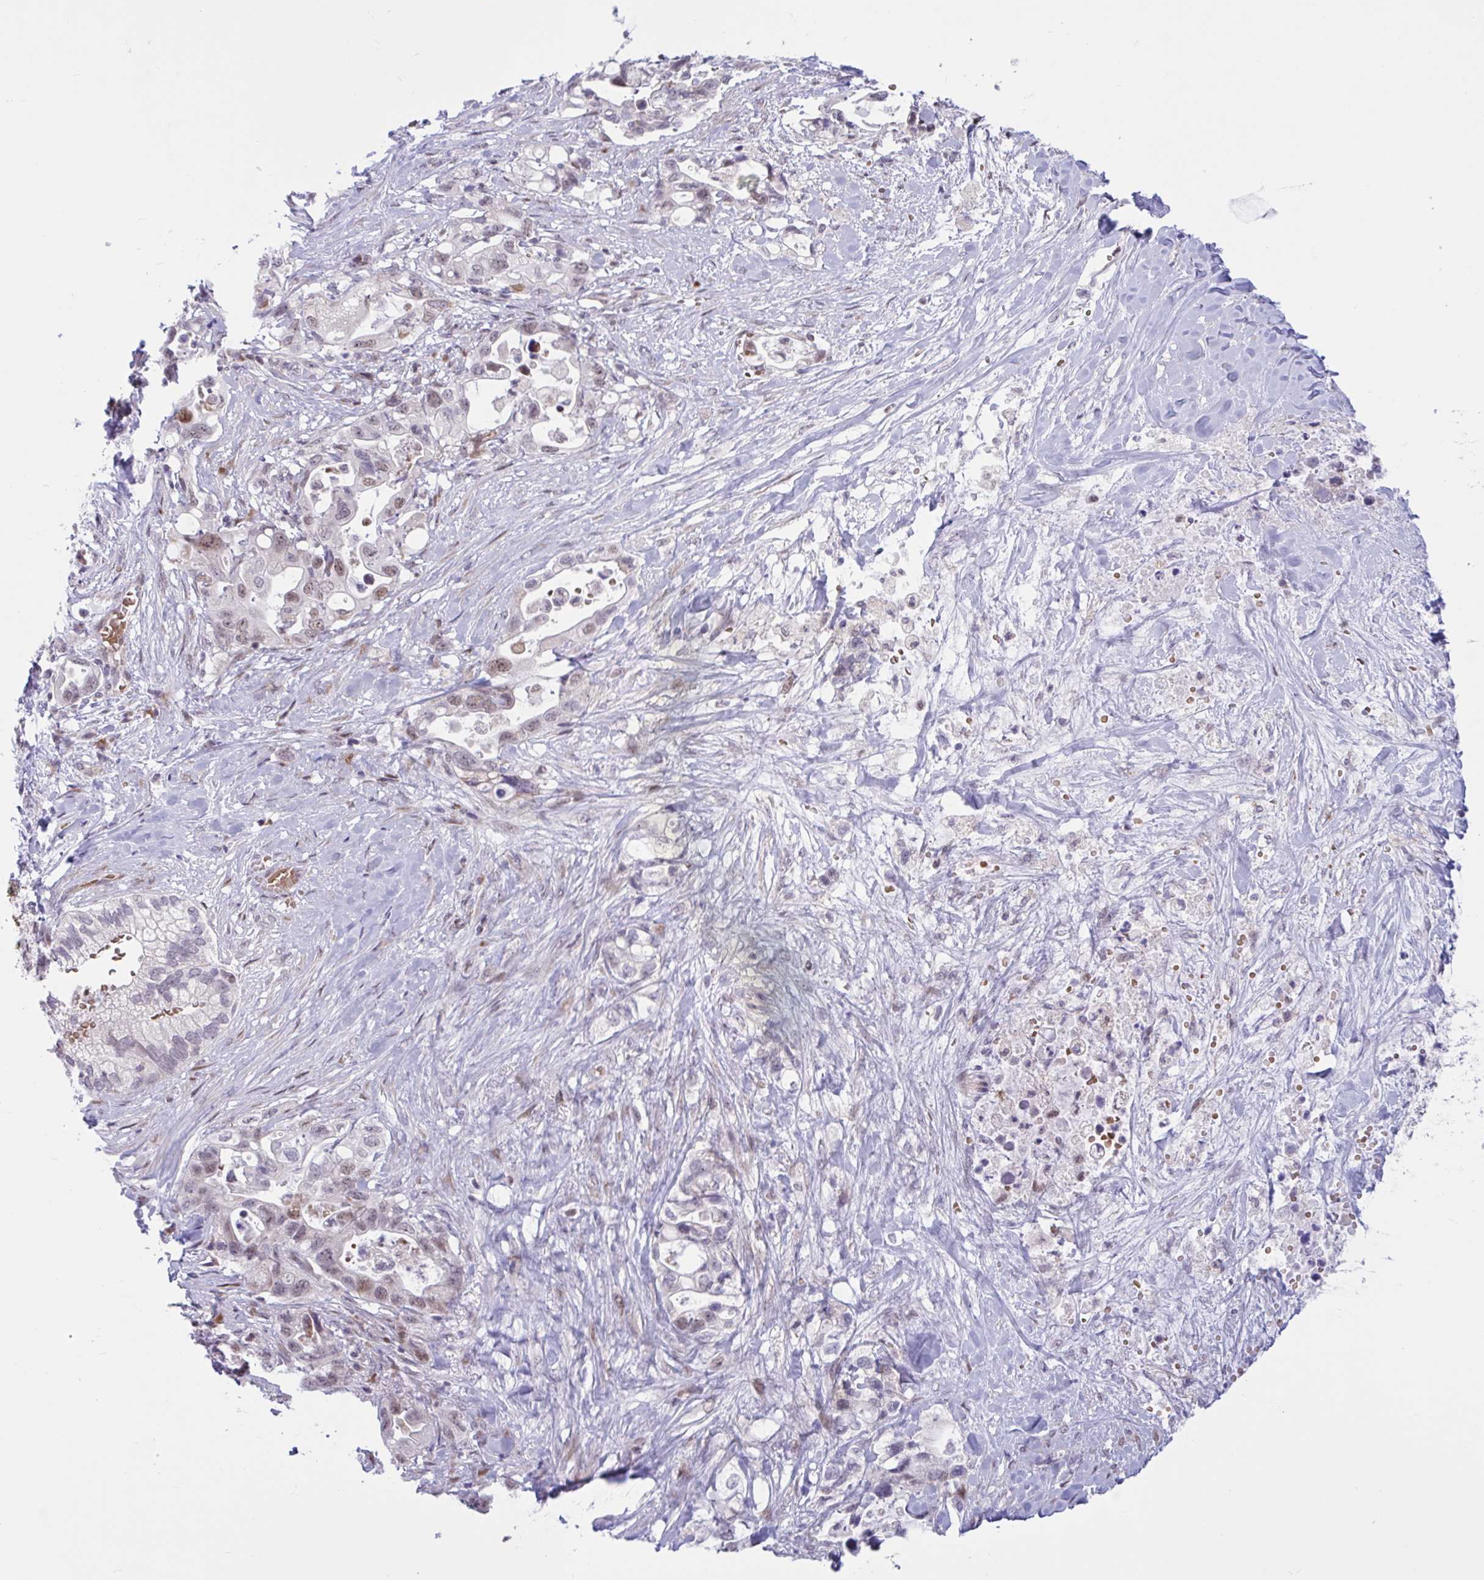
{"staining": {"intensity": "moderate", "quantity": "25%-75%", "location": "nuclear"}, "tissue": "pancreatic cancer", "cell_type": "Tumor cells", "image_type": "cancer", "snomed": [{"axis": "morphology", "description": "Adenocarcinoma, NOS"}, {"axis": "topography", "description": "Pancreas"}], "caption": "A high-resolution image shows immunohistochemistry (IHC) staining of pancreatic cancer, which reveals moderate nuclear positivity in about 25%-75% of tumor cells.", "gene": "RBL1", "patient": {"sex": "female", "age": 72}}